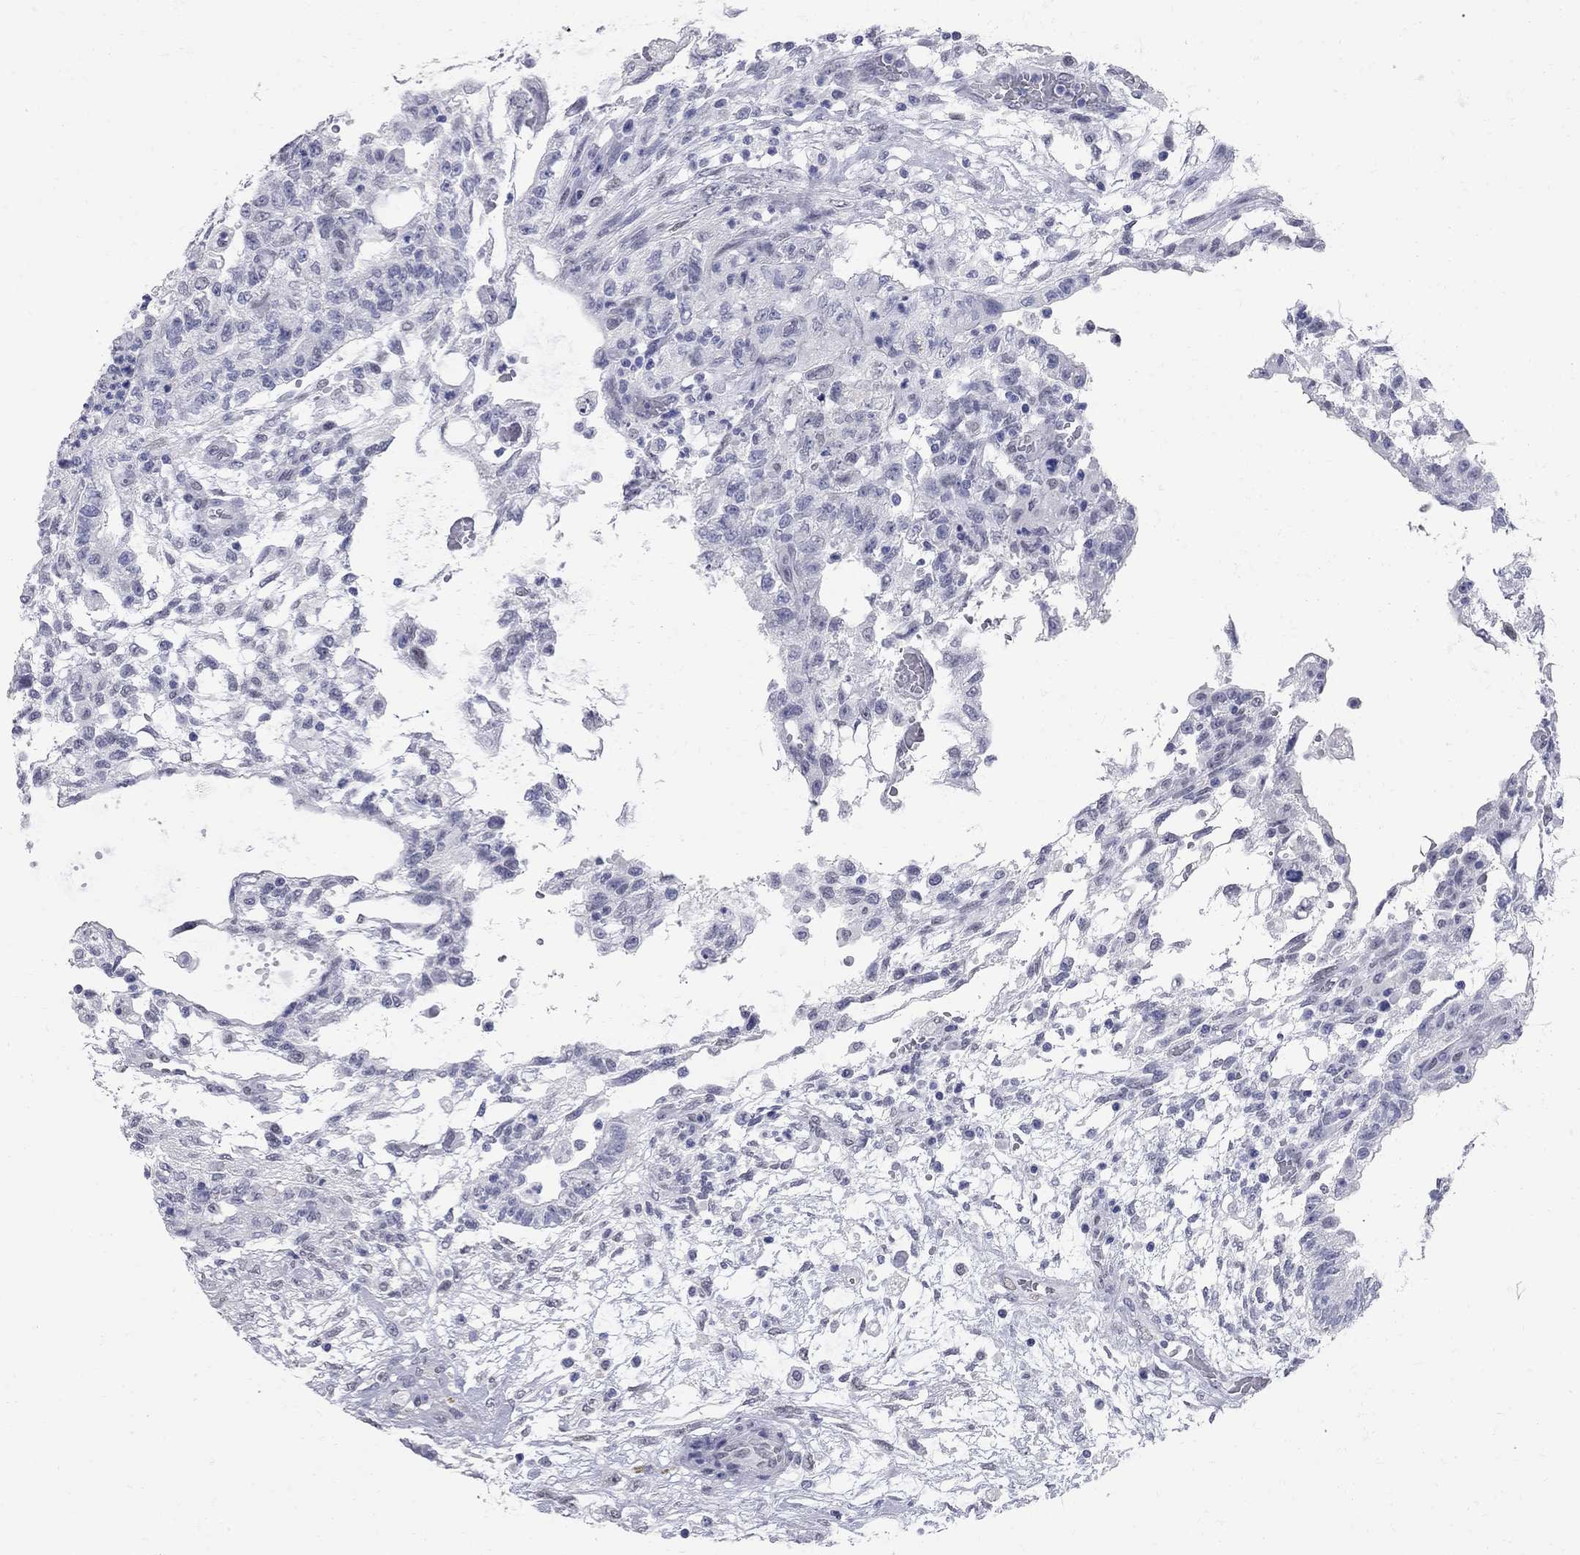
{"staining": {"intensity": "negative", "quantity": "none", "location": "none"}, "tissue": "testis cancer", "cell_type": "Tumor cells", "image_type": "cancer", "snomed": [{"axis": "morphology", "description": "Carcinoma, Embryonal, NOS"}, {"axis": "topography", "description": "Testis"}], "caption": "Human testis cancer stained for a protein using immunohistochemistry reveals no expression in tumor cells.", "gene": "BPIFB1", "patient": {"sex": "male", "age": 32}}